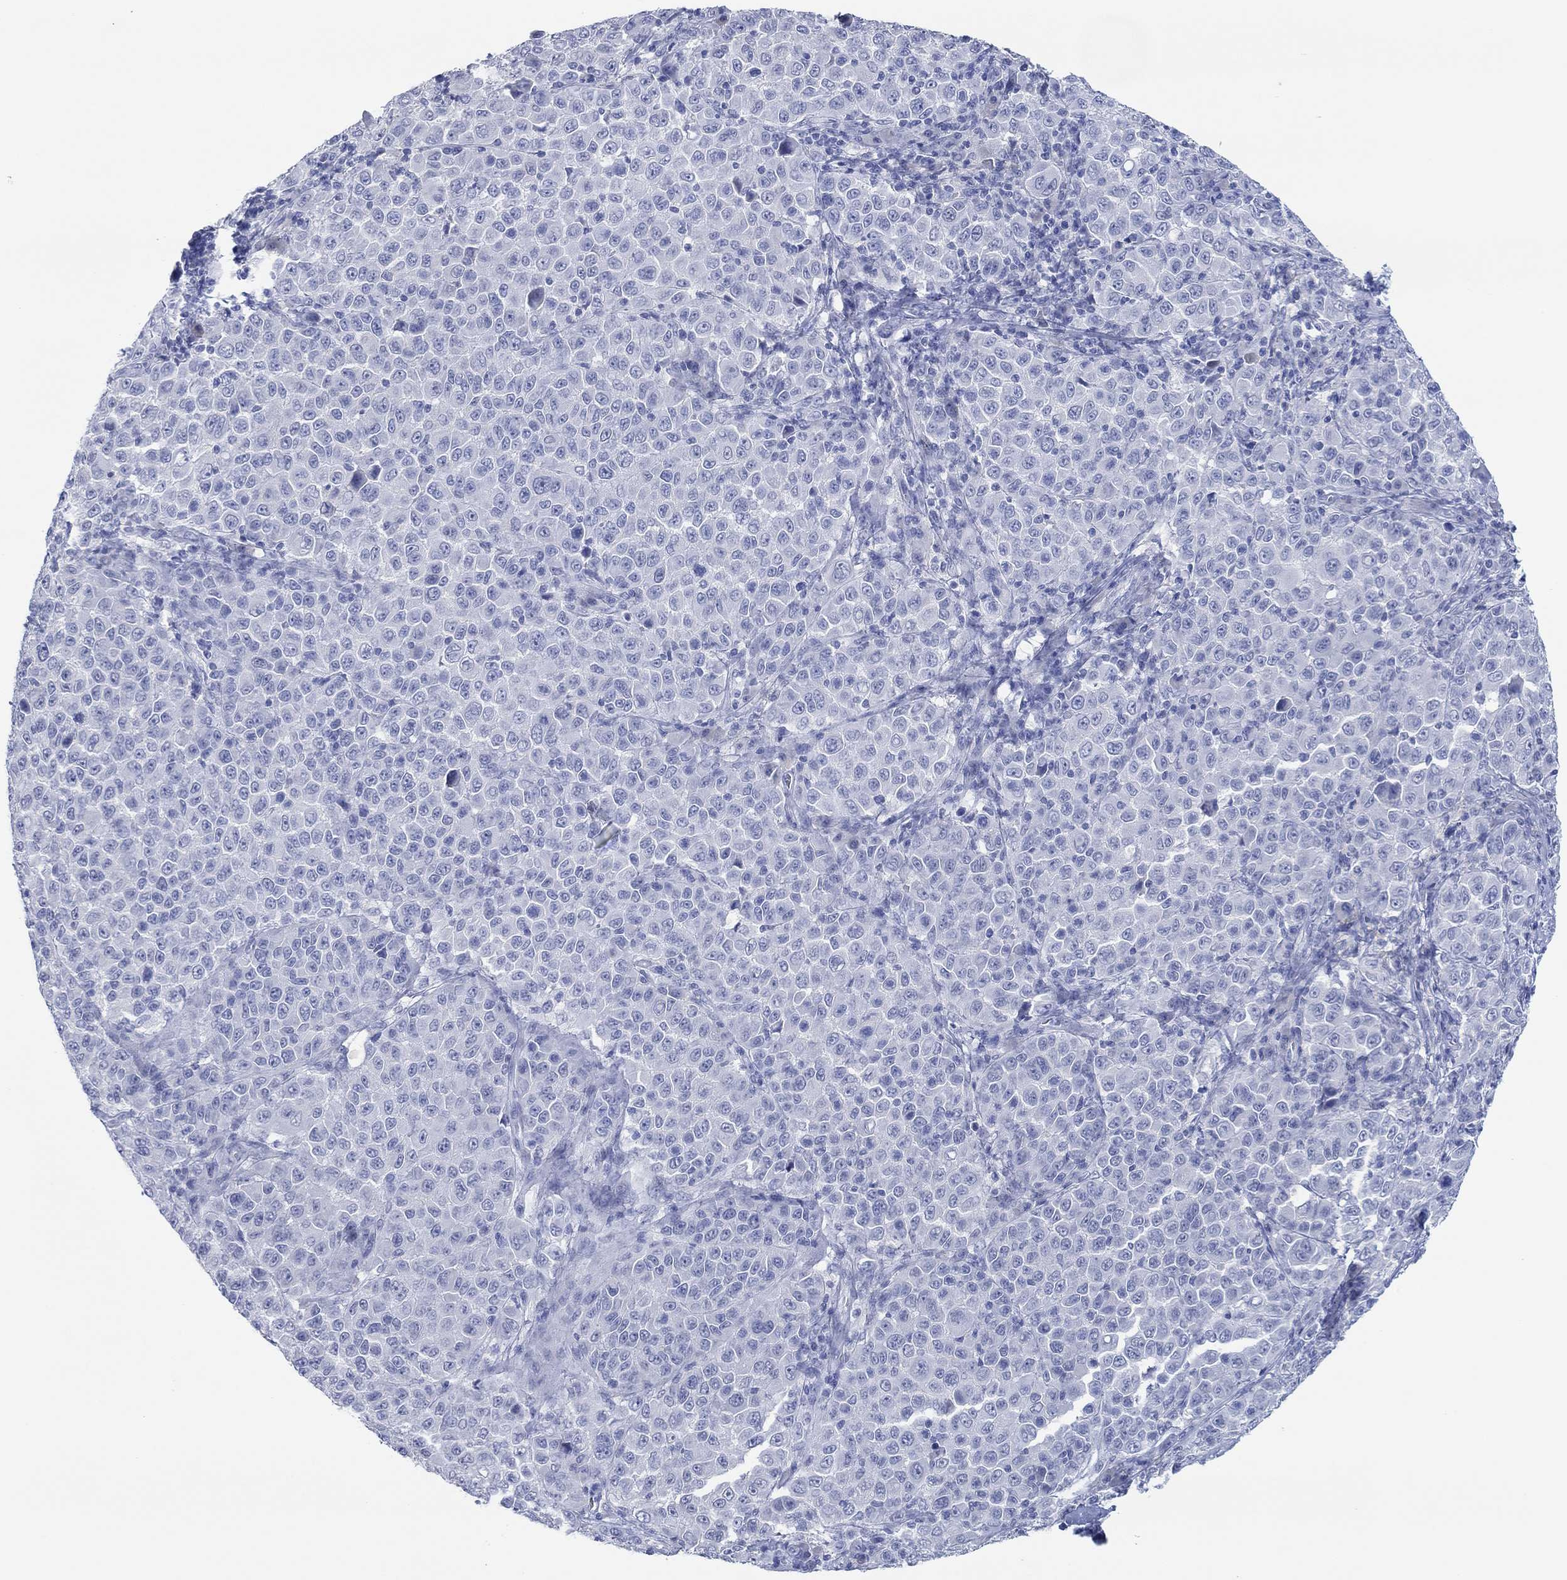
{"staining": {"intensity": "negative", "quantity": "none", "location": "none"}, "tissue": "melanoma", "cell_type": "Tumor cells", "image_type": "cancer", "snomed": [{"axis": "morphology", "description": "Malignant melanoma, NOS"}, {"axis": "topography", "description": "Skin"}], "caption": "Human malignant melanoma stained for a protein using IHC shows no positivity in tumor cells.", "gene": "POU5F1", "patient": {"sex": "female", "age": 57}}